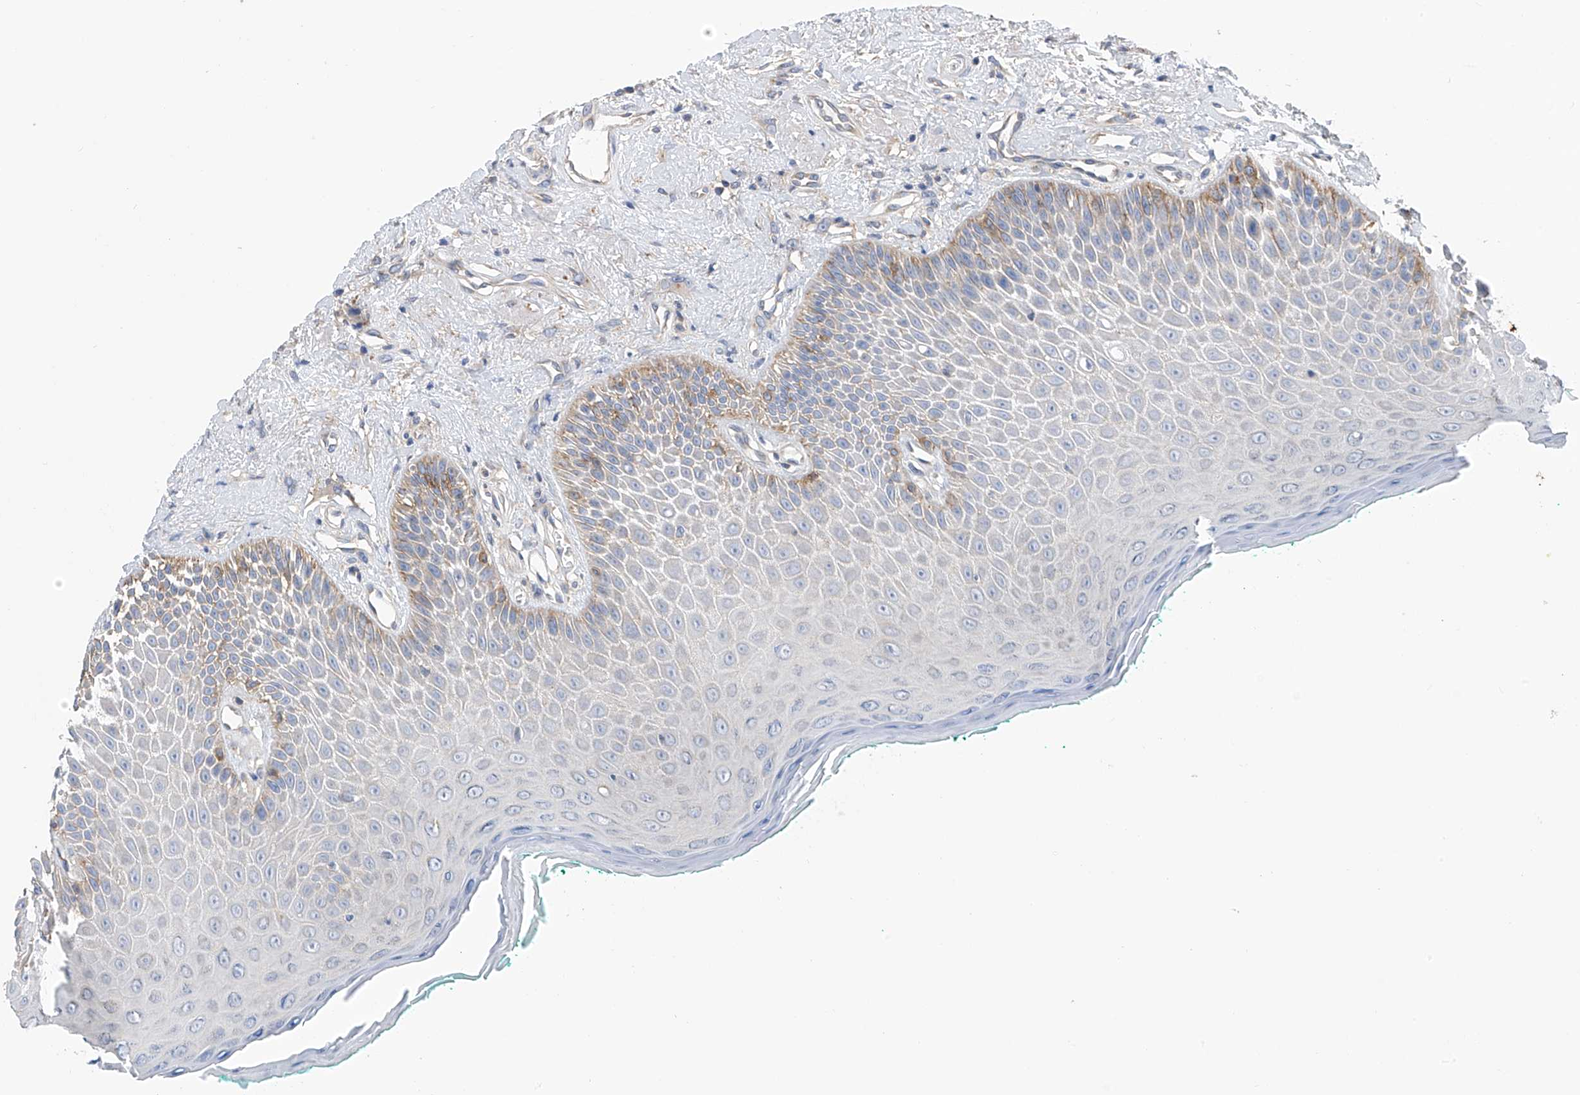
{"staining": {"intensity": "moderate", "quantity": "25%-75%", "location": "cytoplasmic/membranous"}, "tissue": "oral mucosa", "cell_type": "Squamous epithelial cells", "image_type": "normal", "snomed": [{"axis": "morphology", "description": "Normal tissue, NOS"}, {"axis": "topography", "description": "Oral tissue"}], "caption": "This histopathology image reveals immunohistochemistry (IHC) staining of benign oral mucosa, with medium moderate cytoplasmic/membranous staining in about 25%-75% of squamous epithelial cells.", "gene": "P2RX7", "patient": {"sex": "female", "age": 70}}